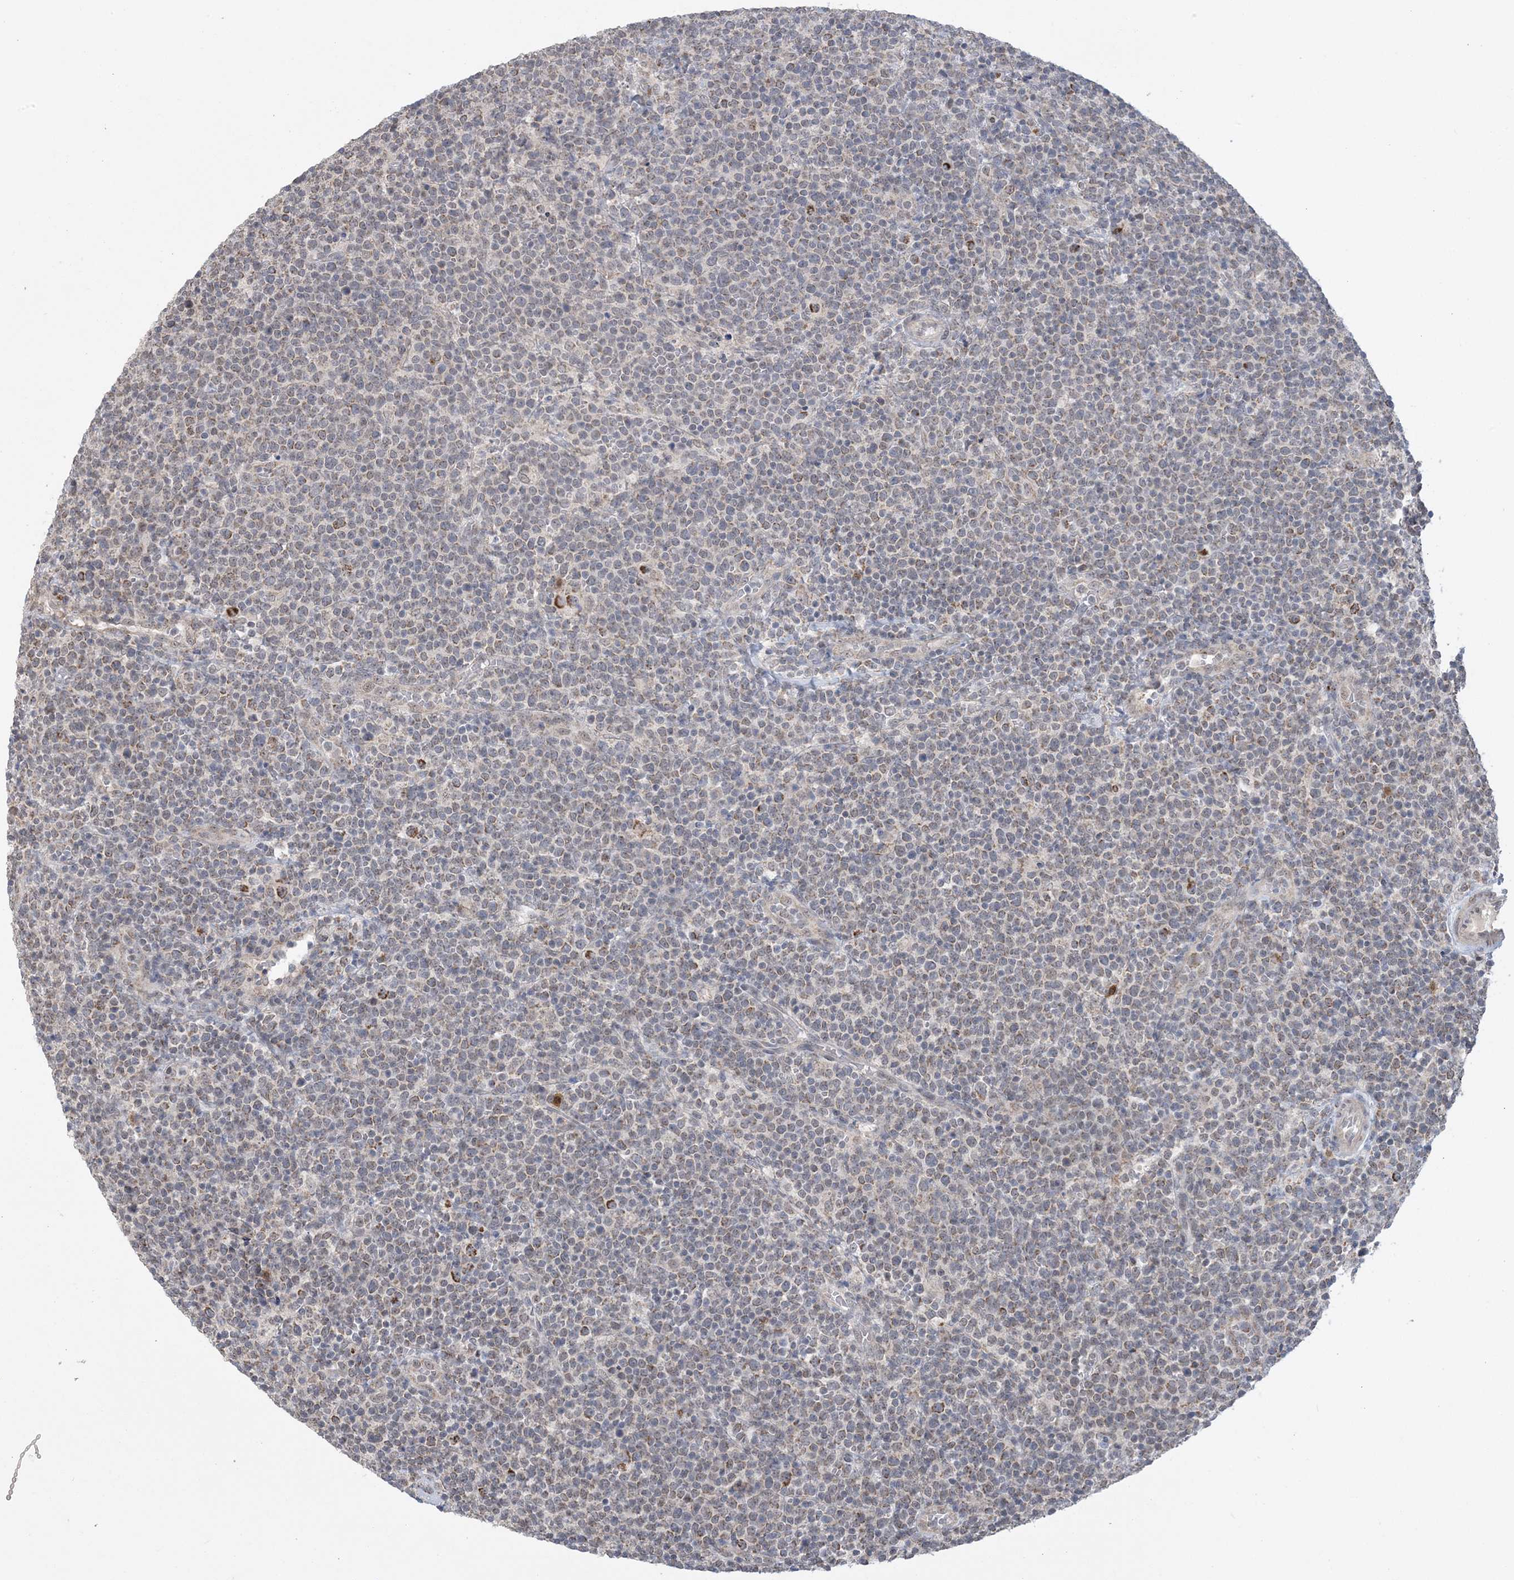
{"staining": {"intensity": "moderate", "quantity": "<25%", "location": "cytoplasmic/membranous"}, "tissue": "lymphoma", "cell_type": "Tumor cells", "image_type": "cancer", "snomed": [{"axis": "morphology", "description": "Malignant lymphoma, non-Hodgkin's type, High grade"}, {"axis": "topography", "description": "Lymph node"}], "caption": "Immunohistochemical staining of human high-grade malignant lymphoma, non-Hodgkin's type shows low levels of moderate cytoplasmic/membranous expression in approximately <25% of tumor cells. Ihc stains the protein in brown and the nuclei are stained blue.", "gene": "TRMT10C", "patient": {"sex": "male", "age": 61}}